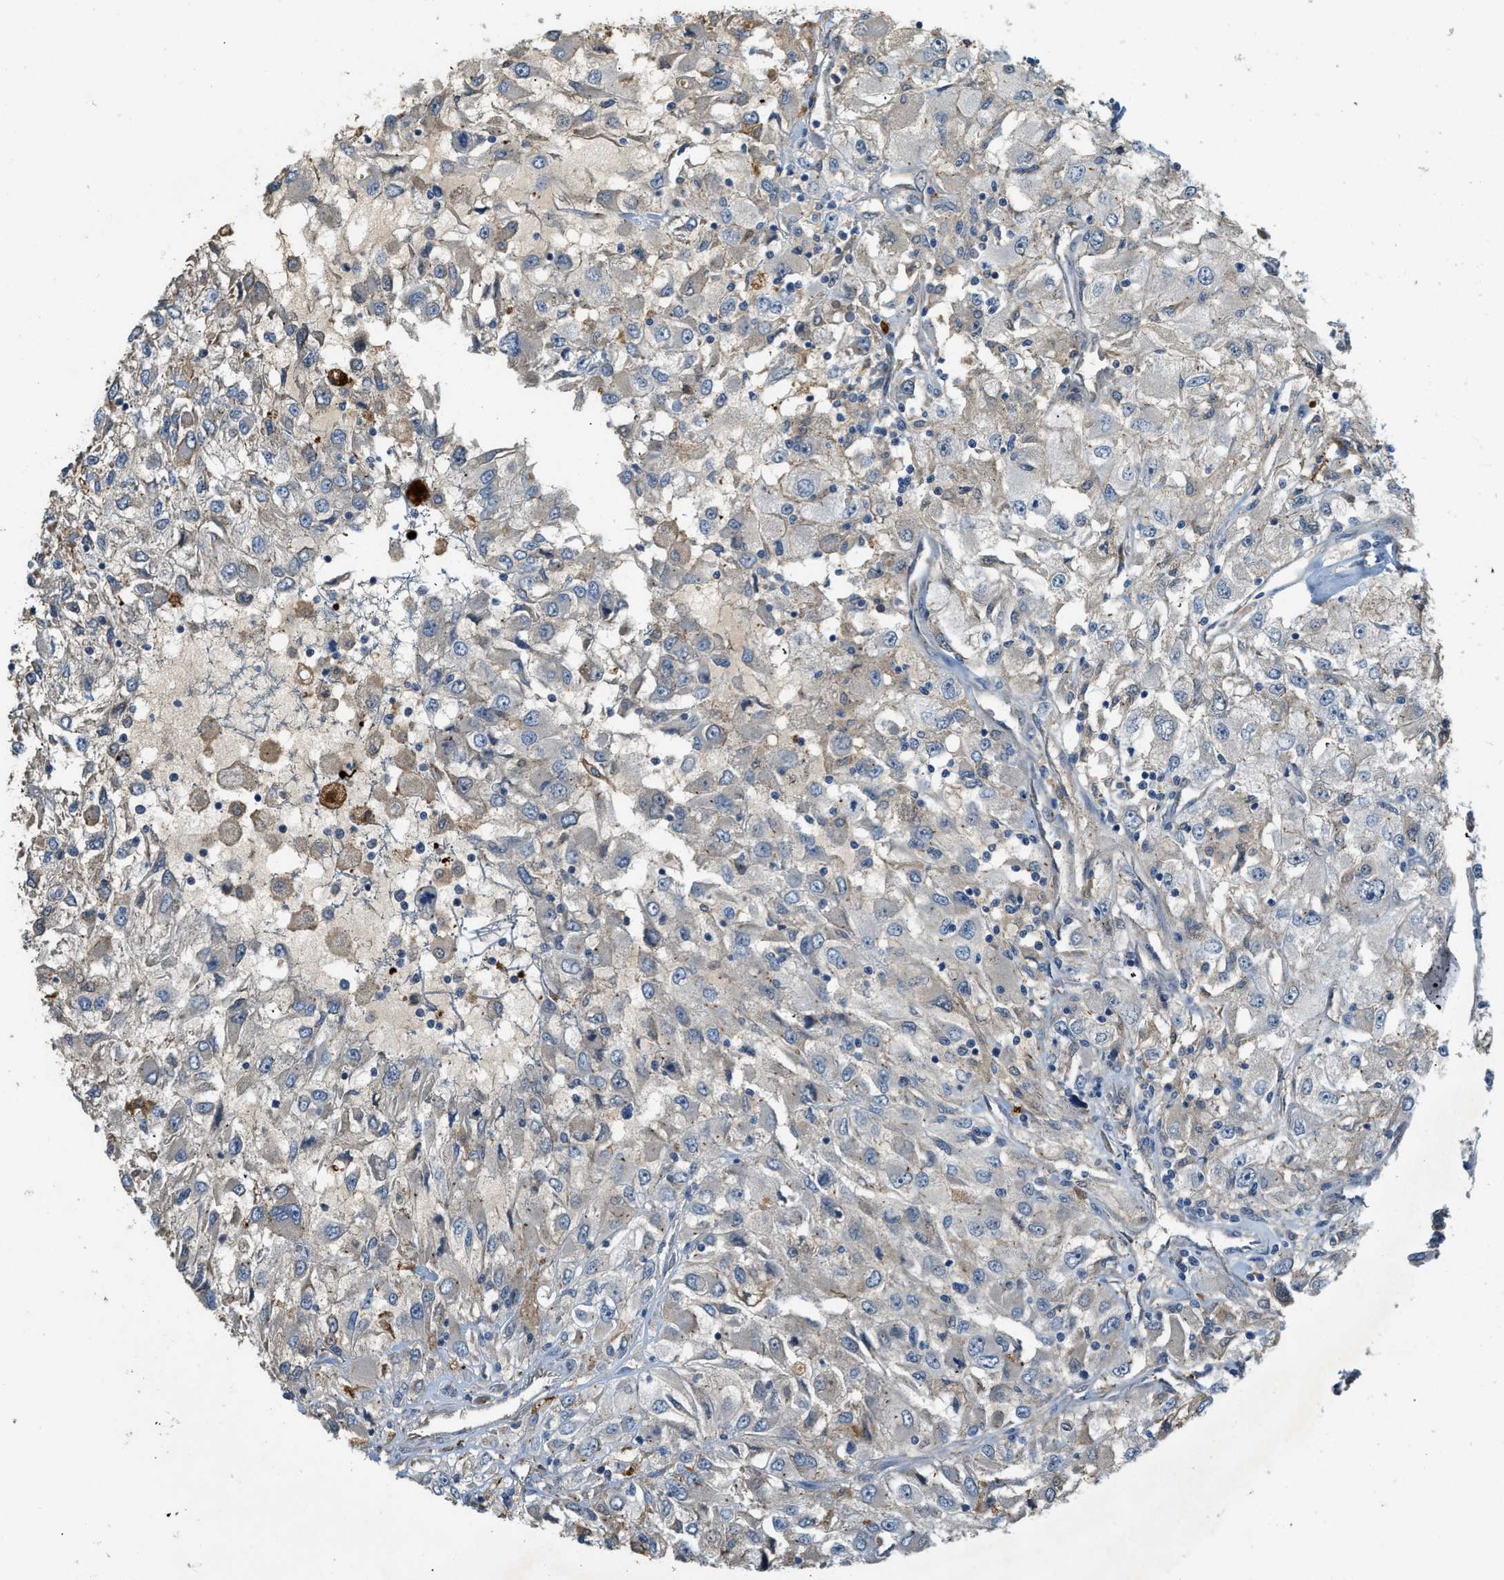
{"staining": {"intensity": "negative", "quantity": "none", "location": "none"}, "tissue": "renal cancer", "cell_type": "Tumor cells", "image_type": "cancer", "snomed": [{"axis": "morphology", "description": "Adenocarcinoma, NOS"}, {"axis": "topography", "description": "Kidney"}], "caption": "There is no significant expression in tumor cells of renal cancer.", "gene": "CFLAR", "patient": {"sex": "female", "age": 52}}